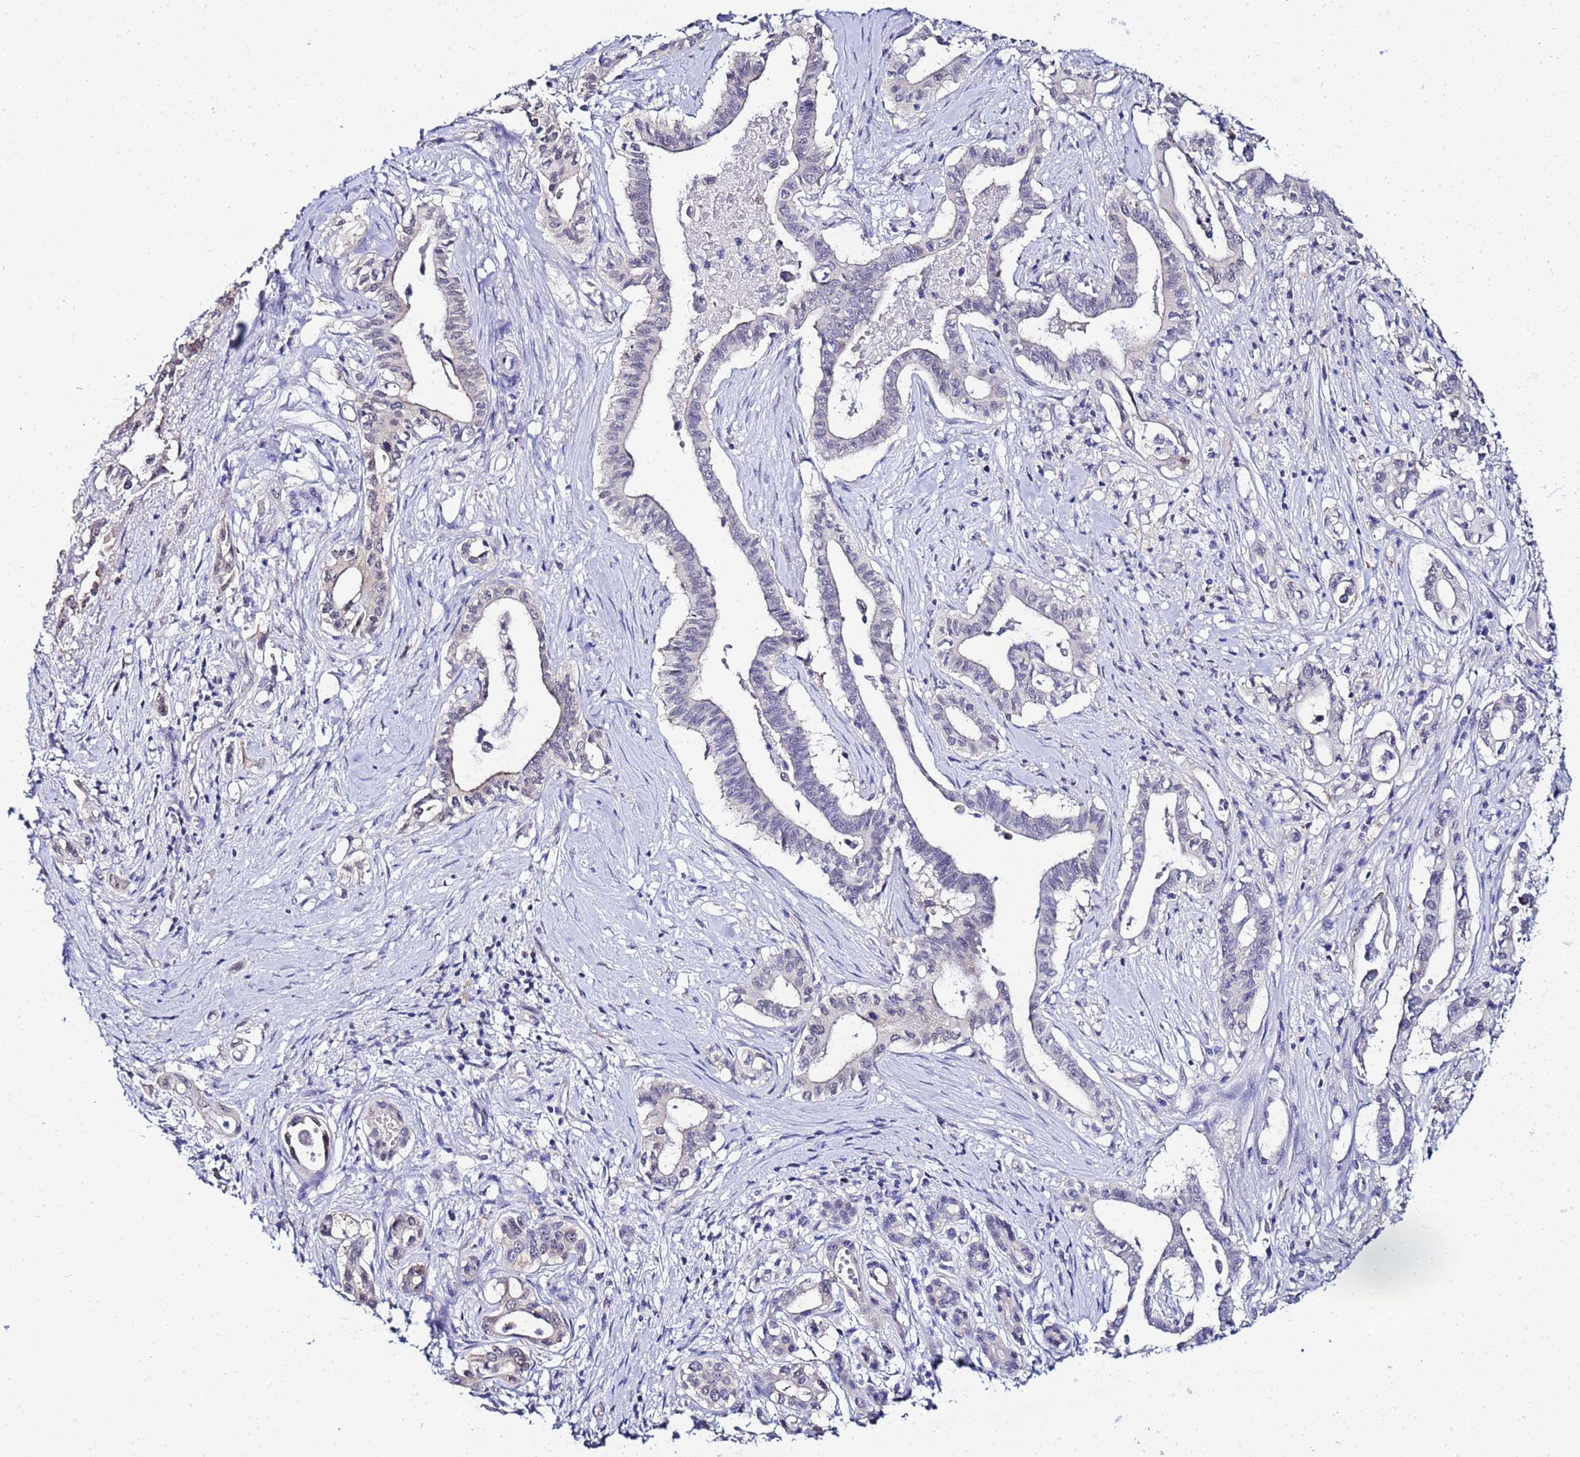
{"staining": {"intensity": "negative", "quantity": "none", "location": "none"}, "tissue": "pancreatic cancer", "cell_type": "Tumor cells", "image_type": "cancer", "snomed": [{"axis": "morphology", "description": "Adenocarcinoma, NOS"}, {"axis": "topography", "description": "Pancreas"}], "caption": "Tumor cells show no significant protein positivity in pancreatic adenocarcinoma.", "gene": "ACTL6B", "patient": {"sex": "female", "age": 77}}